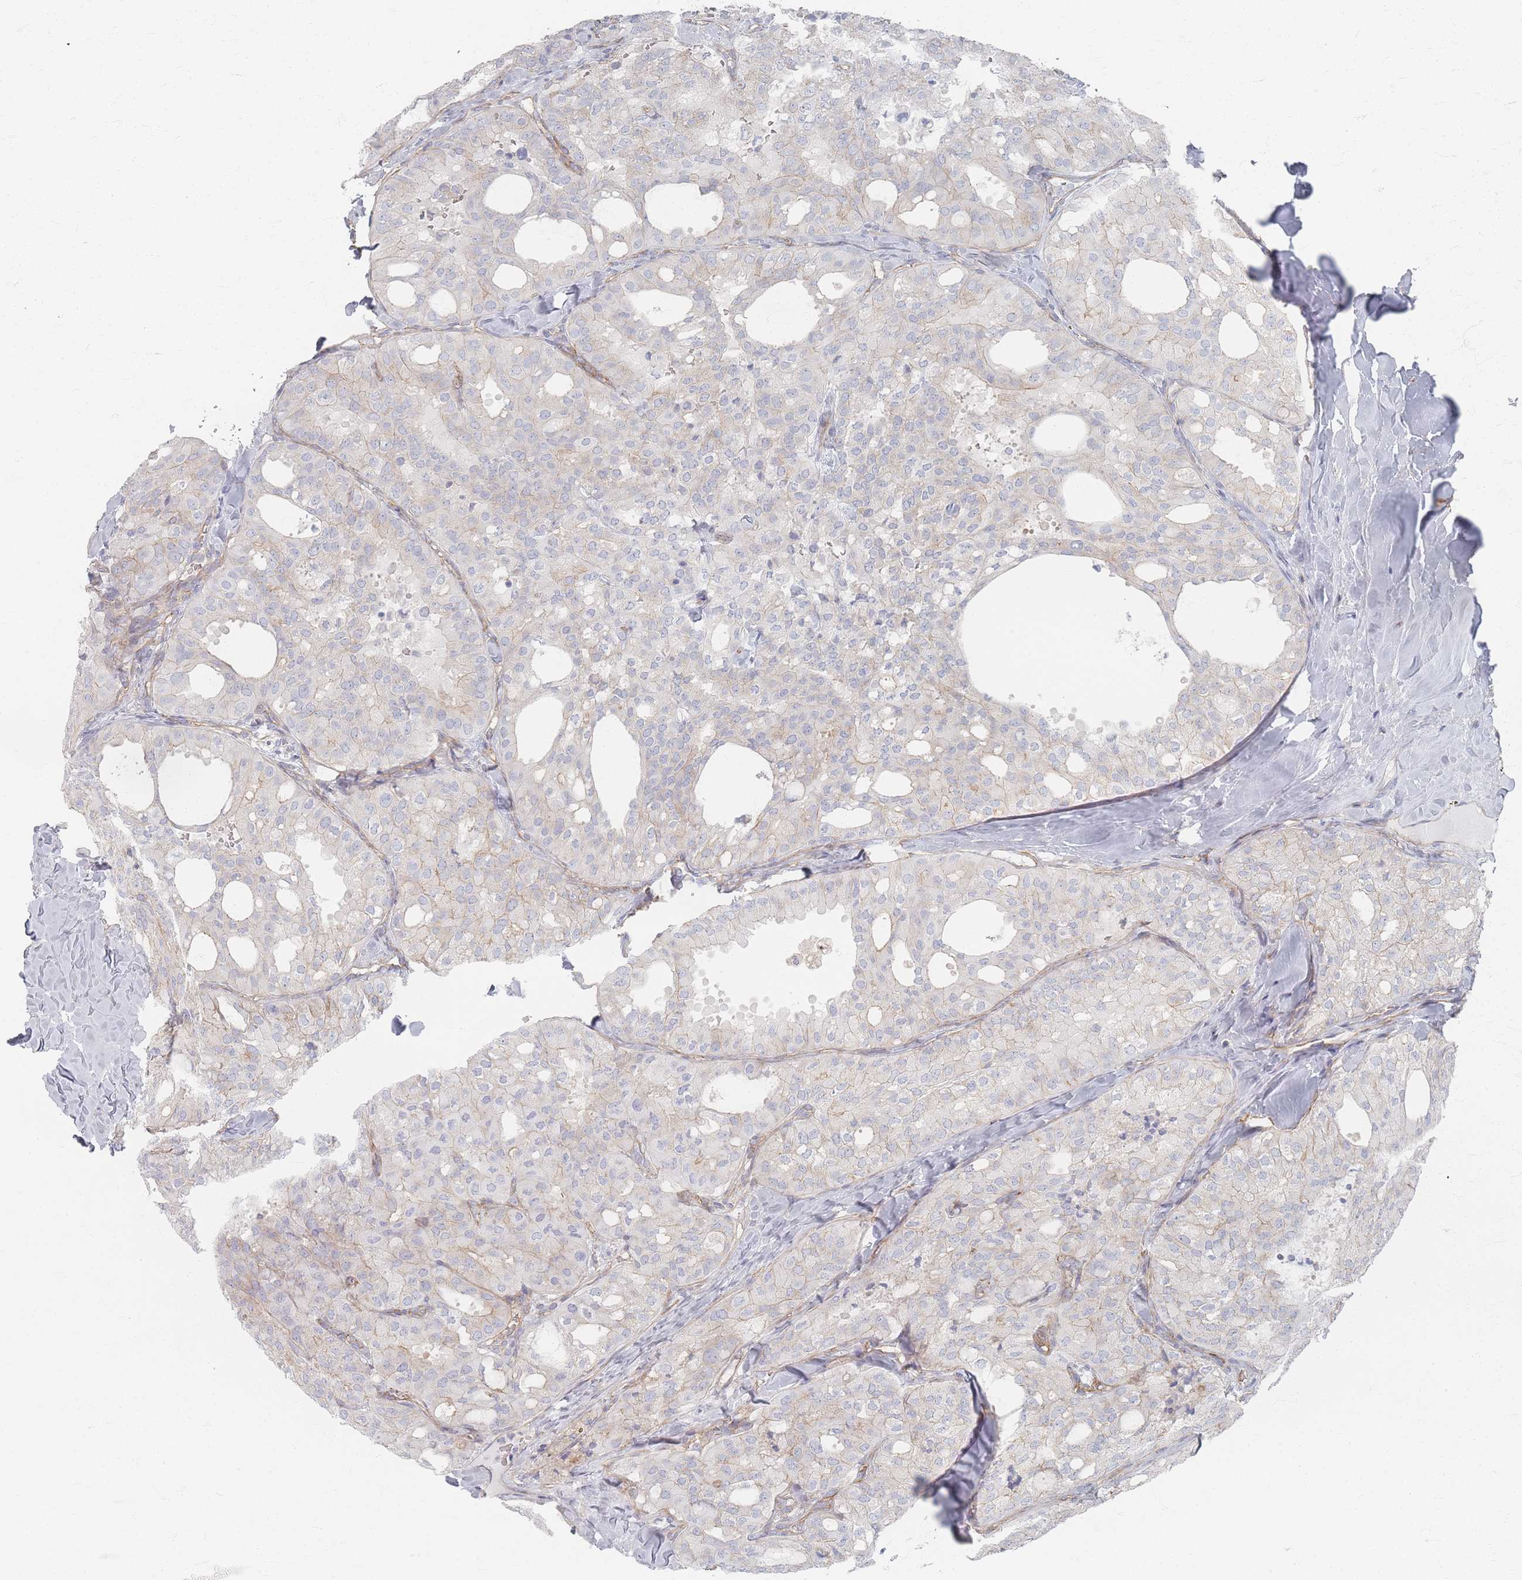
{"staining": {"intensity": "weak", "quantity": "<25%", "location": "cytoplasmic/membranous"}, "tissue": "thyroid cancer", "cell_type": "Tumor cells", "image_type": "cancer", "snomed": [{"axis": "morphology", "description": "Follicular adenoma carcinoma, NOS"}, {"axis": "topography", "description": "Thyroid gland"}], "caption": "Immunohistochemical staining of thyroid follicular adenoma carcinoma displays no significant staining in tumor cells.", "gene": "GNB1", "patient": {"sex": "male", "age": 75}}